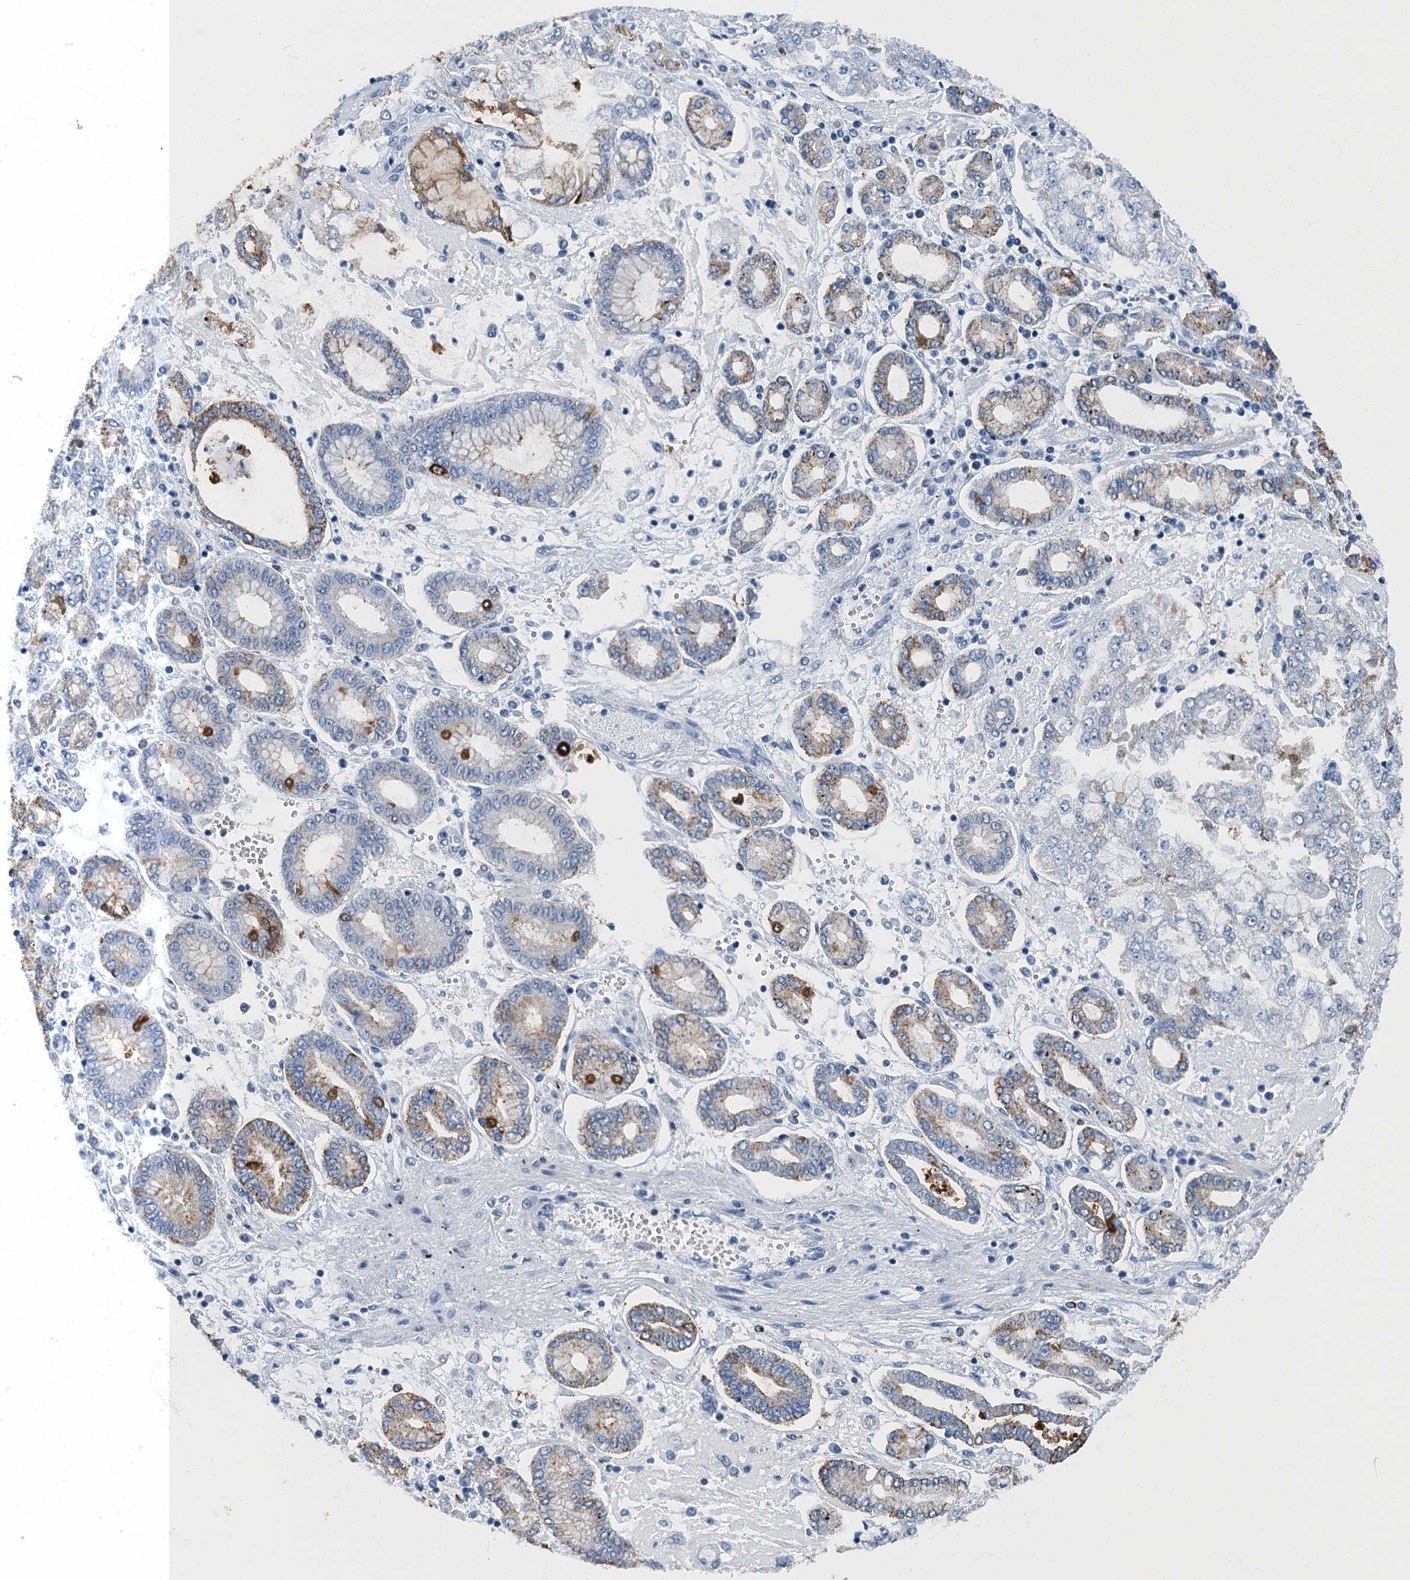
{"staining": {"intensity": "weak", "quantity": "<25%", "location": "cytoplasmic/membranous"}, "tissue": "stomach cancer", "cell_type": "Tumor cells", "image_type": "cancer", "snomed": [{"axis": "morphology", "description": "Adenocarcinoma, NOS"}, {"axis": "topography", "description": "Stomach"}], "caption": "This is an immunohistochemistry image of stomach cancer. There is no positivity in tumor cells.", "gene": "GADL1", "patient": {"sex": "male", "age": 76}}